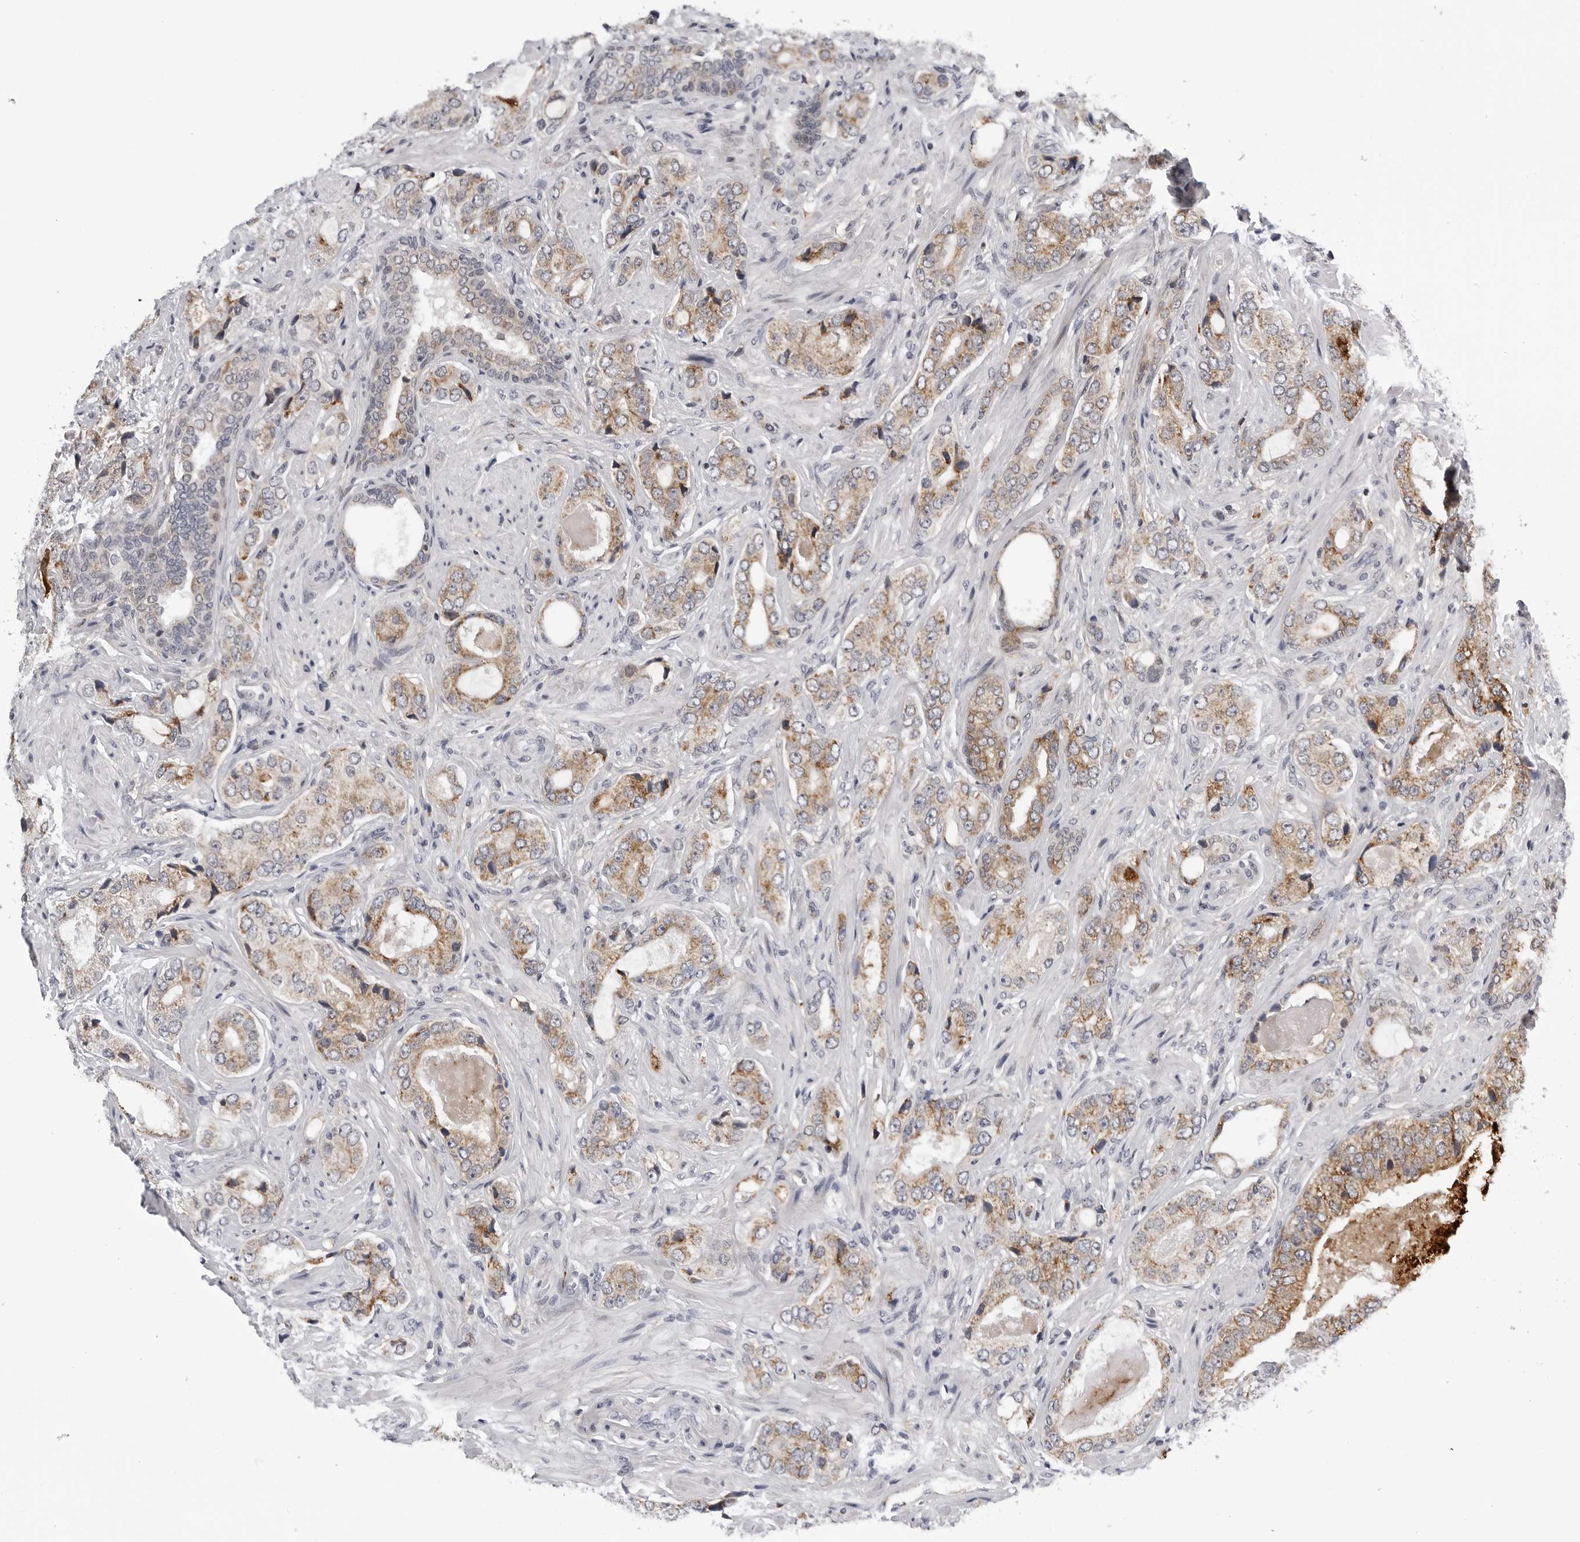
{"staining": {"intensity": "moderate", "quantity": ">75%", "location": "cytoplasmic/membranous"}, "tissue": "prostate cancer", "cell_type": "Tumor cells", "image_type": "cancer", "snomed": [{"axis": "morphology", "description": "Normal tissue, NOS"}, {"axis": "morphology", "description": "Adenocarcinoma, High grade"}, {"axis": "topography", "description": "Prostate"}, {"axis": "topography", "description": "Peripheral nerve tissue"}], "caption": "Immunohistochemistry histopathology image of neoplastic tissue: human prostate high-grade adenocarcinoma stained using IHC shows medium levels of moderate protein expression localized specifically in the cytoplasmic/membranous of tumor cells, appearing as a cytoplasmic/membranous brown color.", "gene": "CDK20", "patient": {"sex": "male", "age": 59}}